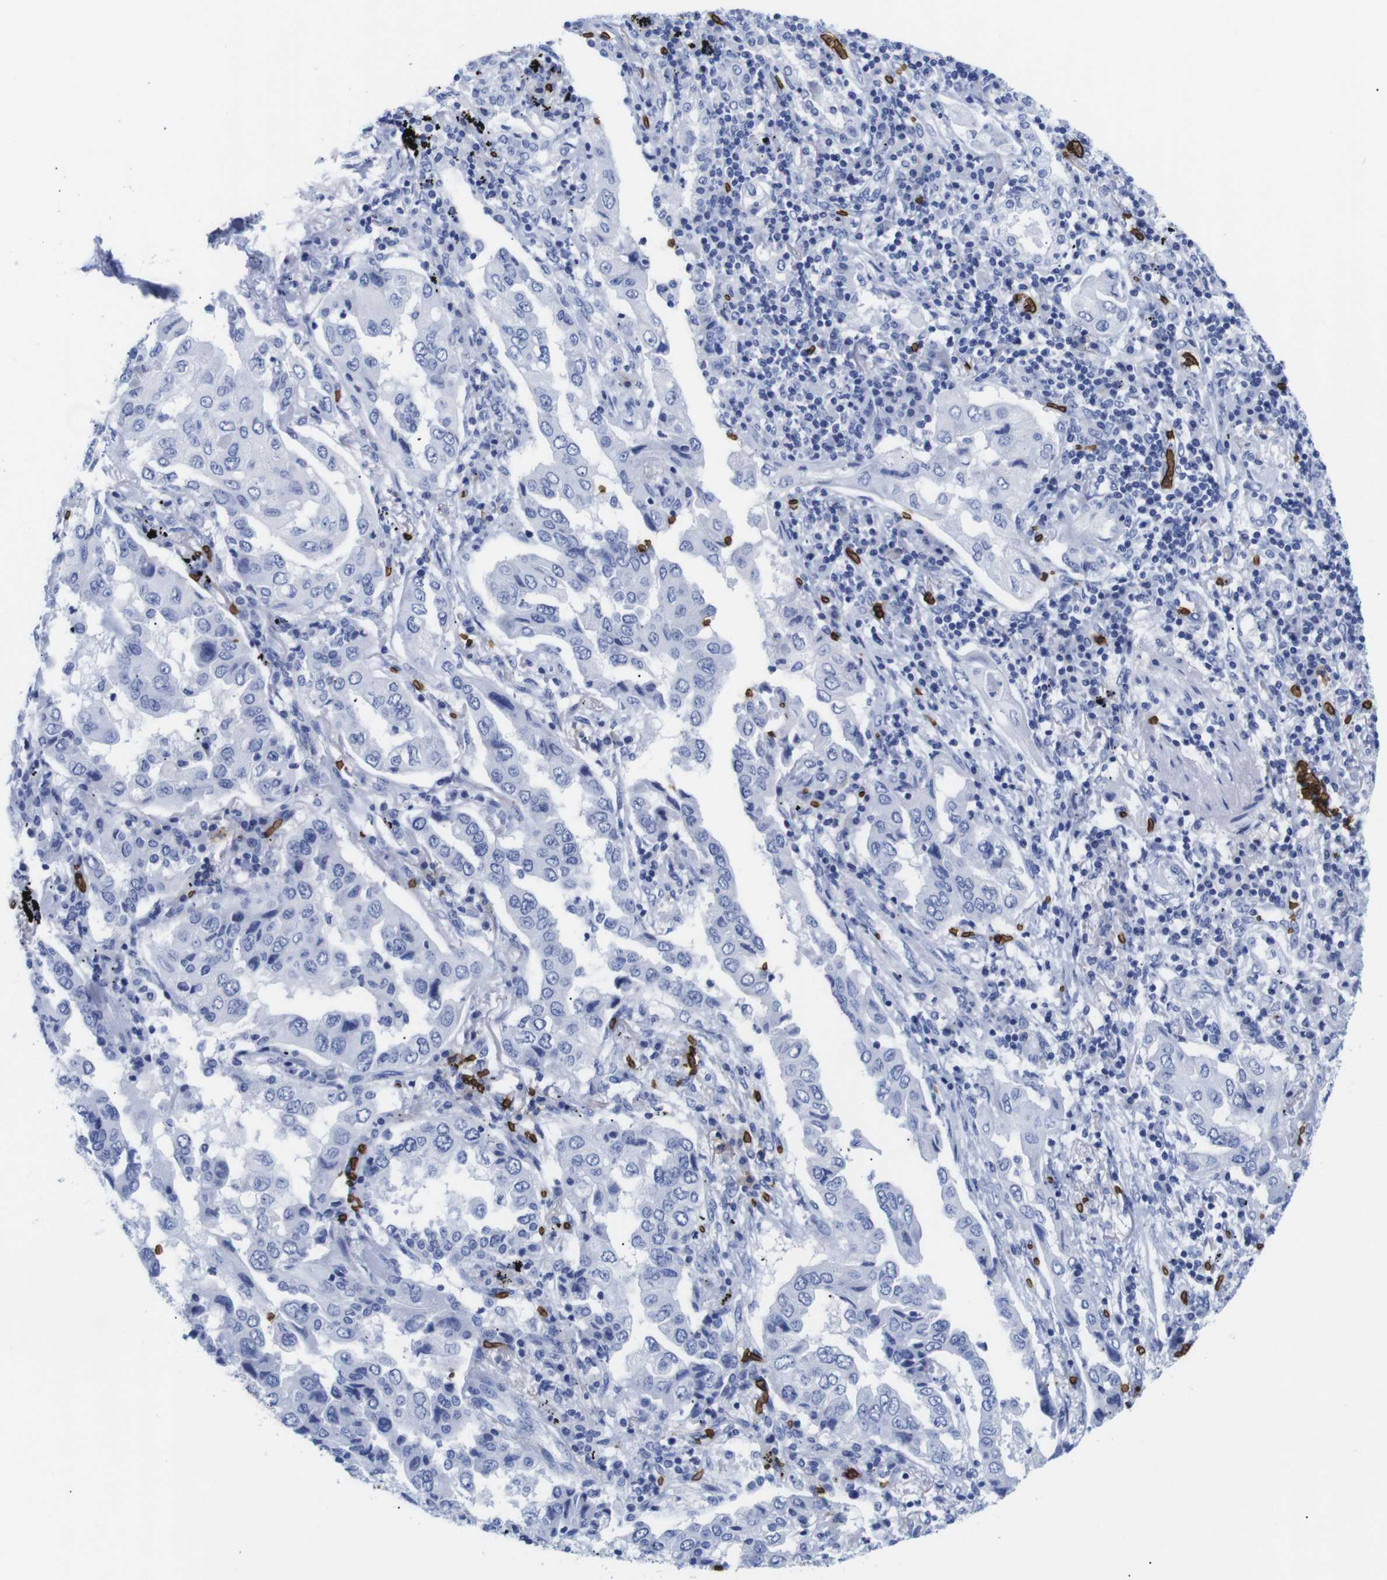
{"staining": {"intensity": "negative", "quantity": "none", "location": "none"}, "tissue": "lung cancer", "cell_type": "Tumor cells", "image_type": "cancer", "snomed": [{"axis": "morphology", "description": "Adenocarcinoma, NOS"}, {"axis": "topography", "description": "Lung"}], "caption": "Adenocarcinoma (lung) was stained to show a protein in brown. There is no significant staining in tumor cells.", "gene": "S1PR2", "patient": {"sex": "female", "age": 65}}